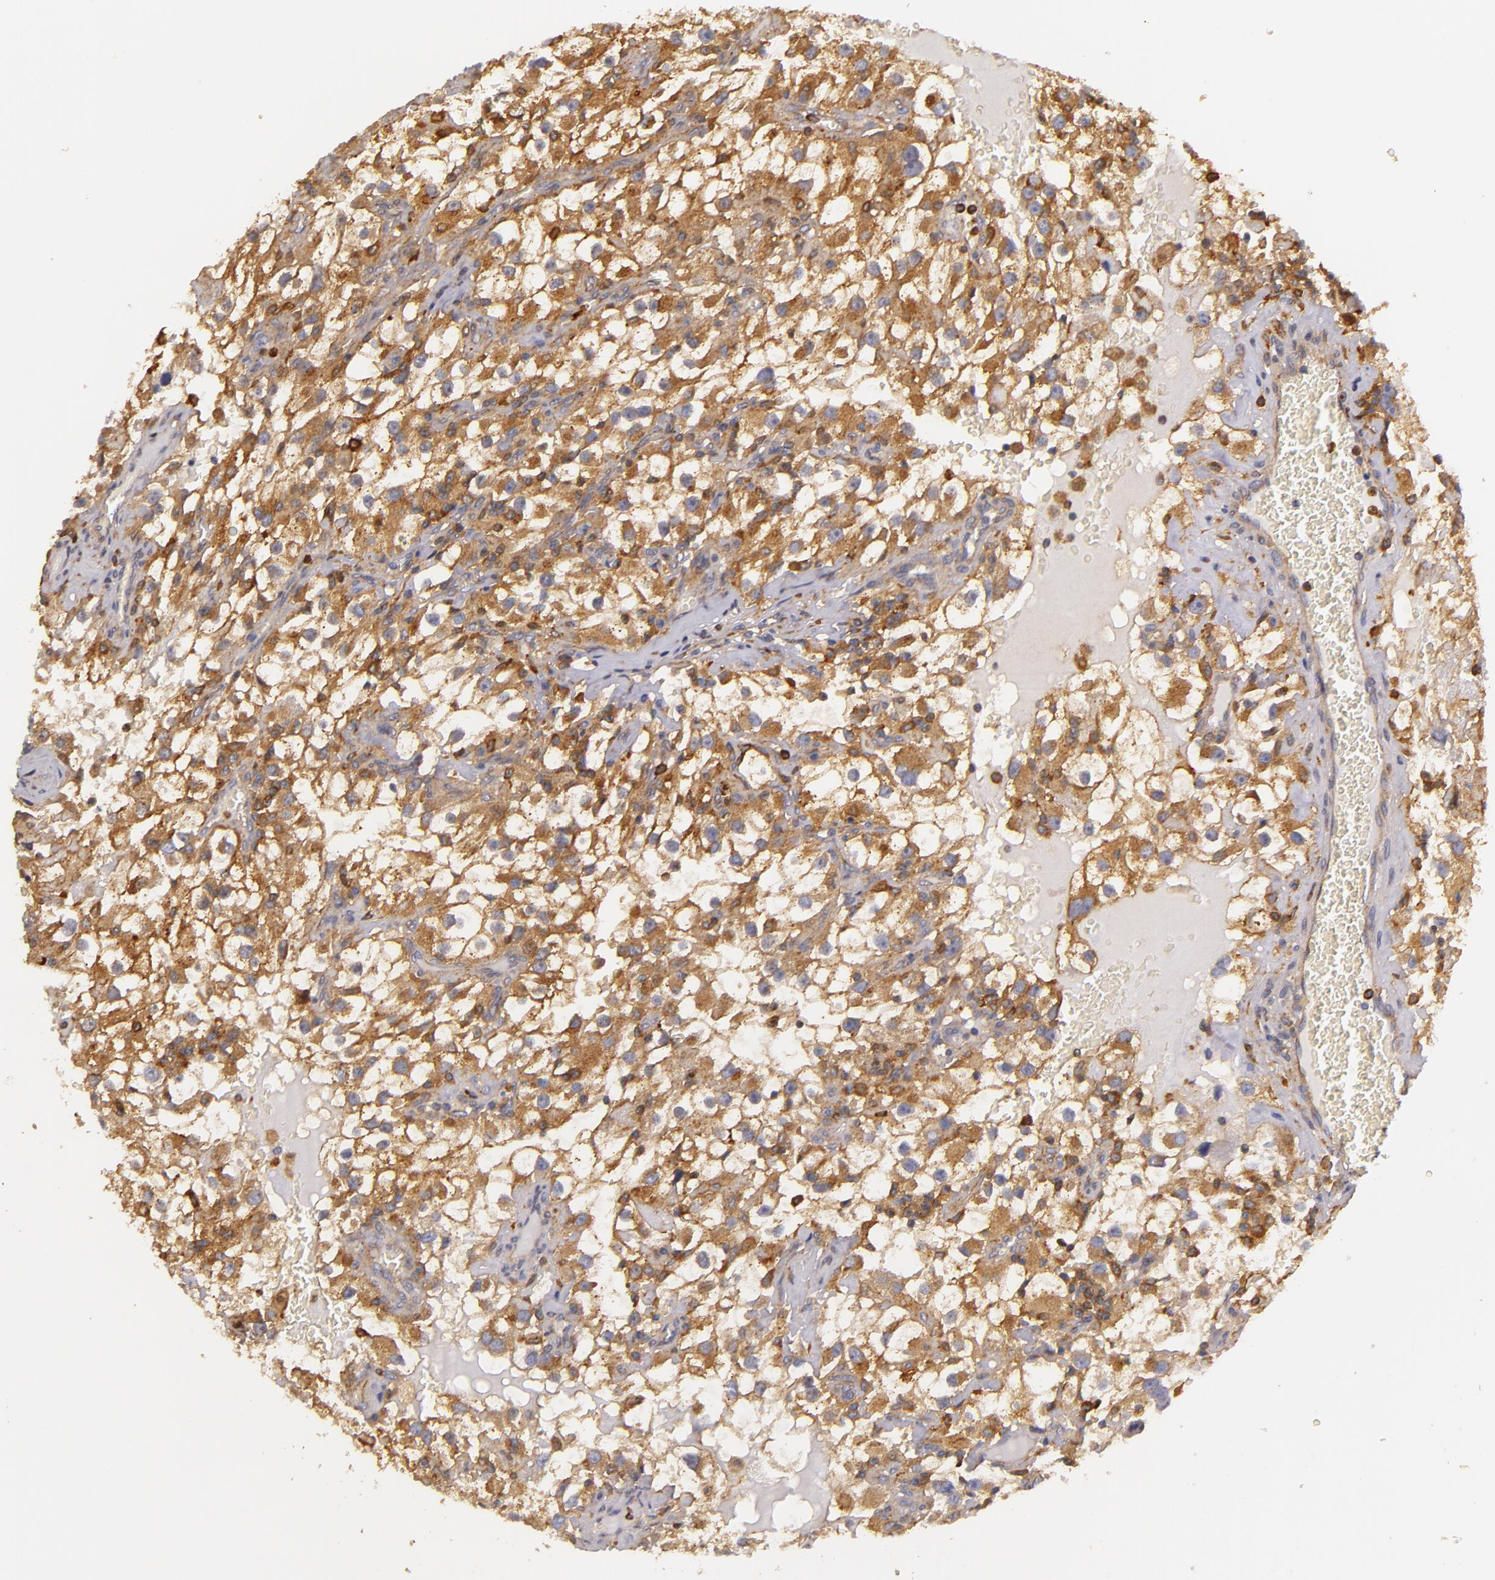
{"staining": {"intensity": "moderate", "quantity": ">75%", "location": "cytoplasmic/membranous"}, "tissue": "renal cancer", "cell_type": "Tumor cells", "image_type": "cancer", "snomed": [{"axis": "morphology", "description": "Adenocarcinoma, NOS"}, {"axis": "topography", "description": "Kidney"}], "caption": "Moderate cytoplasmic/membranous expression is identified in about >75% of tumor cells in renal cancer (adenocarcinoma).", "gene": "TOM1", "patient": {"sex": "female", "age": 52}}